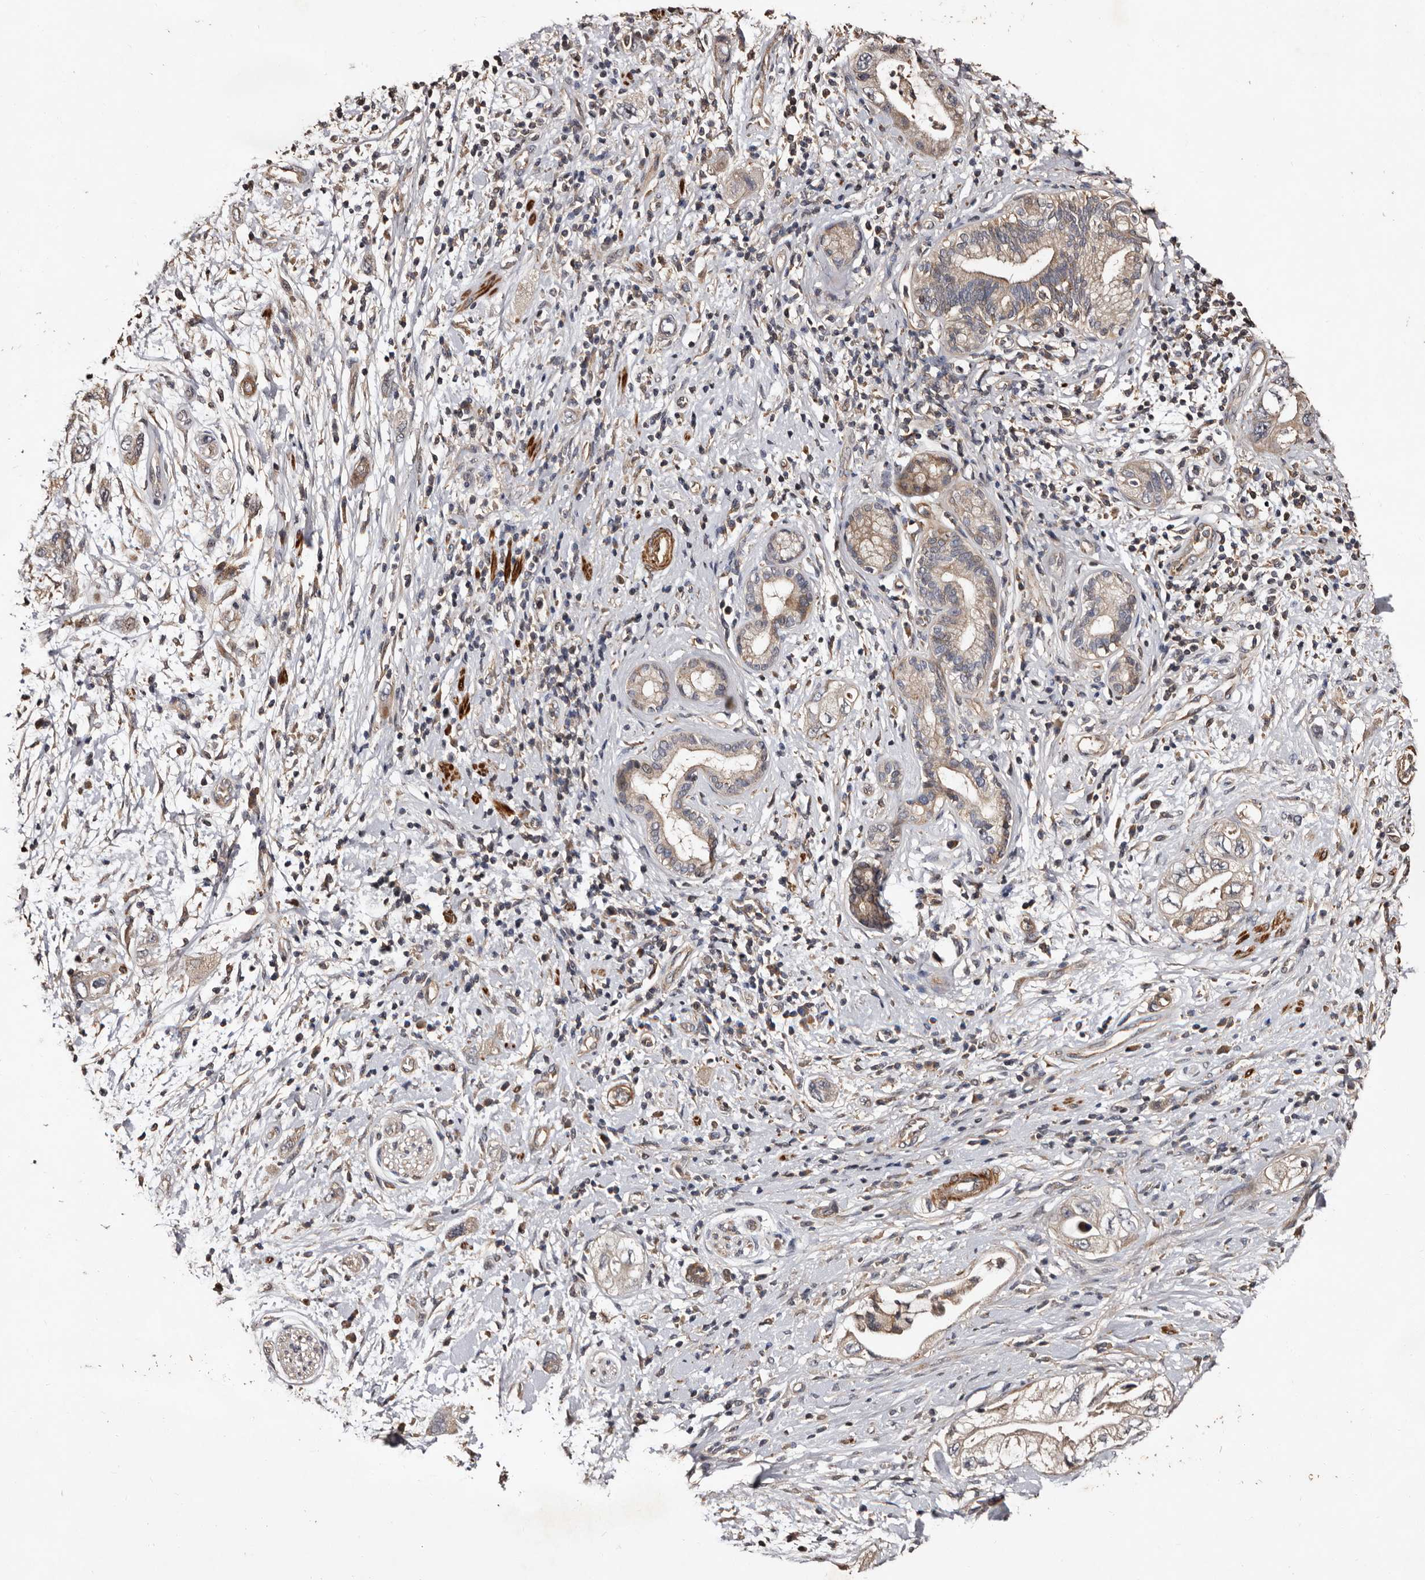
{"staining": {"intensity": "weak", "quantity": "<25%", "location": "cytoplasmic/membranous"}, "tissue": "pancreatic cancer", "cell_type": "Tumor cells", "image_type": "cancer", "snomed": [{"axis": "morphology", "description": "Adenocarcinoma, NOS"}, {"axis": "topography", "description": "Pancreas"}], "caption": "IHC of human adenocarcinoma (pancreatic) displays no expression in tumor cells.", "gene": "PRKD3", "patient": {"sex": "female", "age": 73}}